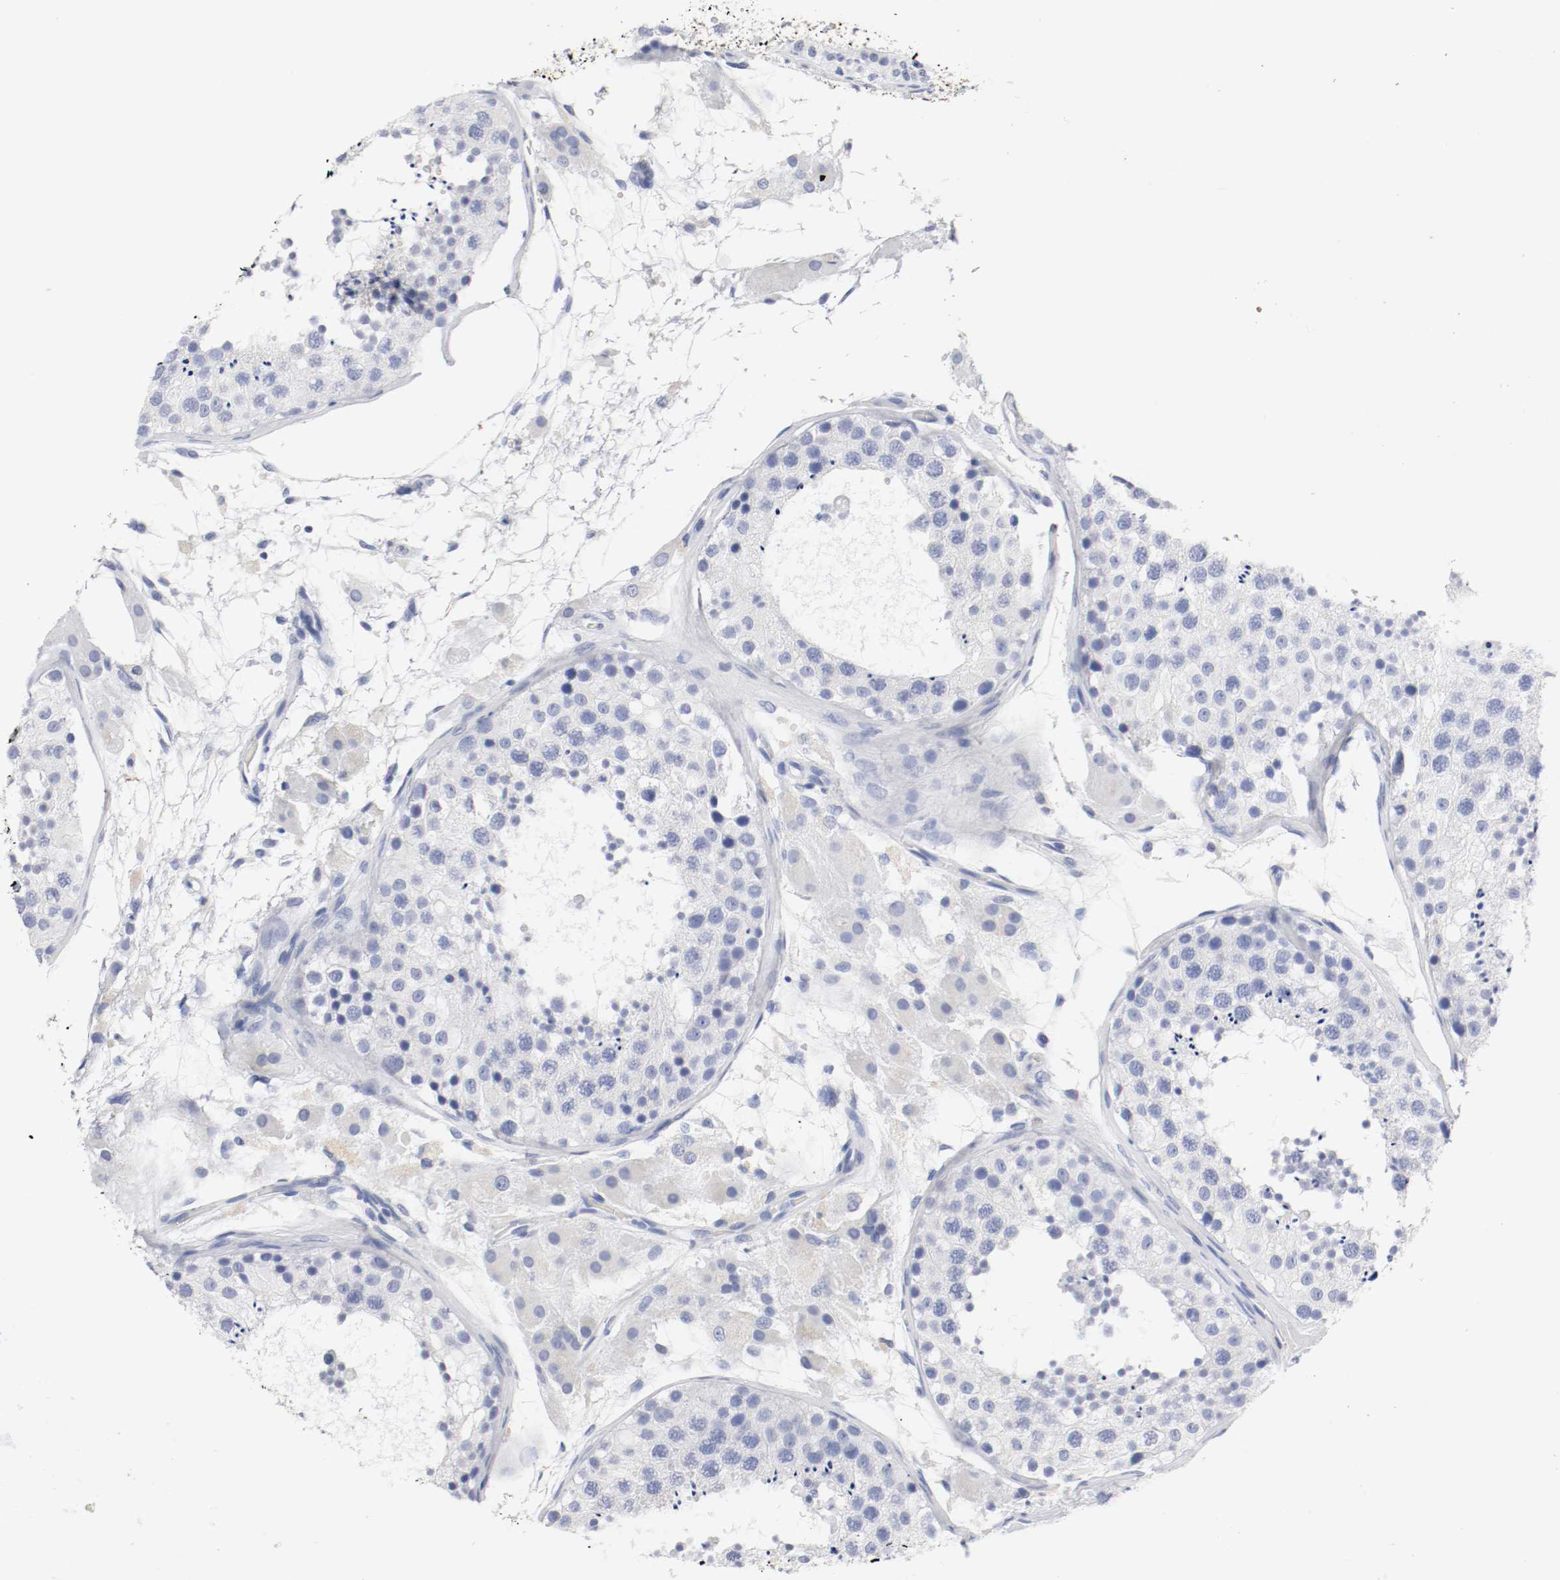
{"staining": {"intensity": "negative", "quantity": "none", "location": "none"}, "tissue": "testis", "cell_type": "Cells in seminiferous ducts", "image_type": "normal", "snomed": [{"axis": "morphology", "description": "Normal tissue, NOS"}, {"axis": "topography", "description": "Testis"}], "caption": "Protein analysis of unremarkable testis reveals no significant positivity in cells in seminiferous ducts. Brightfield microscopy of immunohistochemistry (IHC) stained with DAB (brown) and hematoxylin (blue), captured at high magnification.", "gene": "GAD1", "patient": {"sex": "male", "age": 26}}